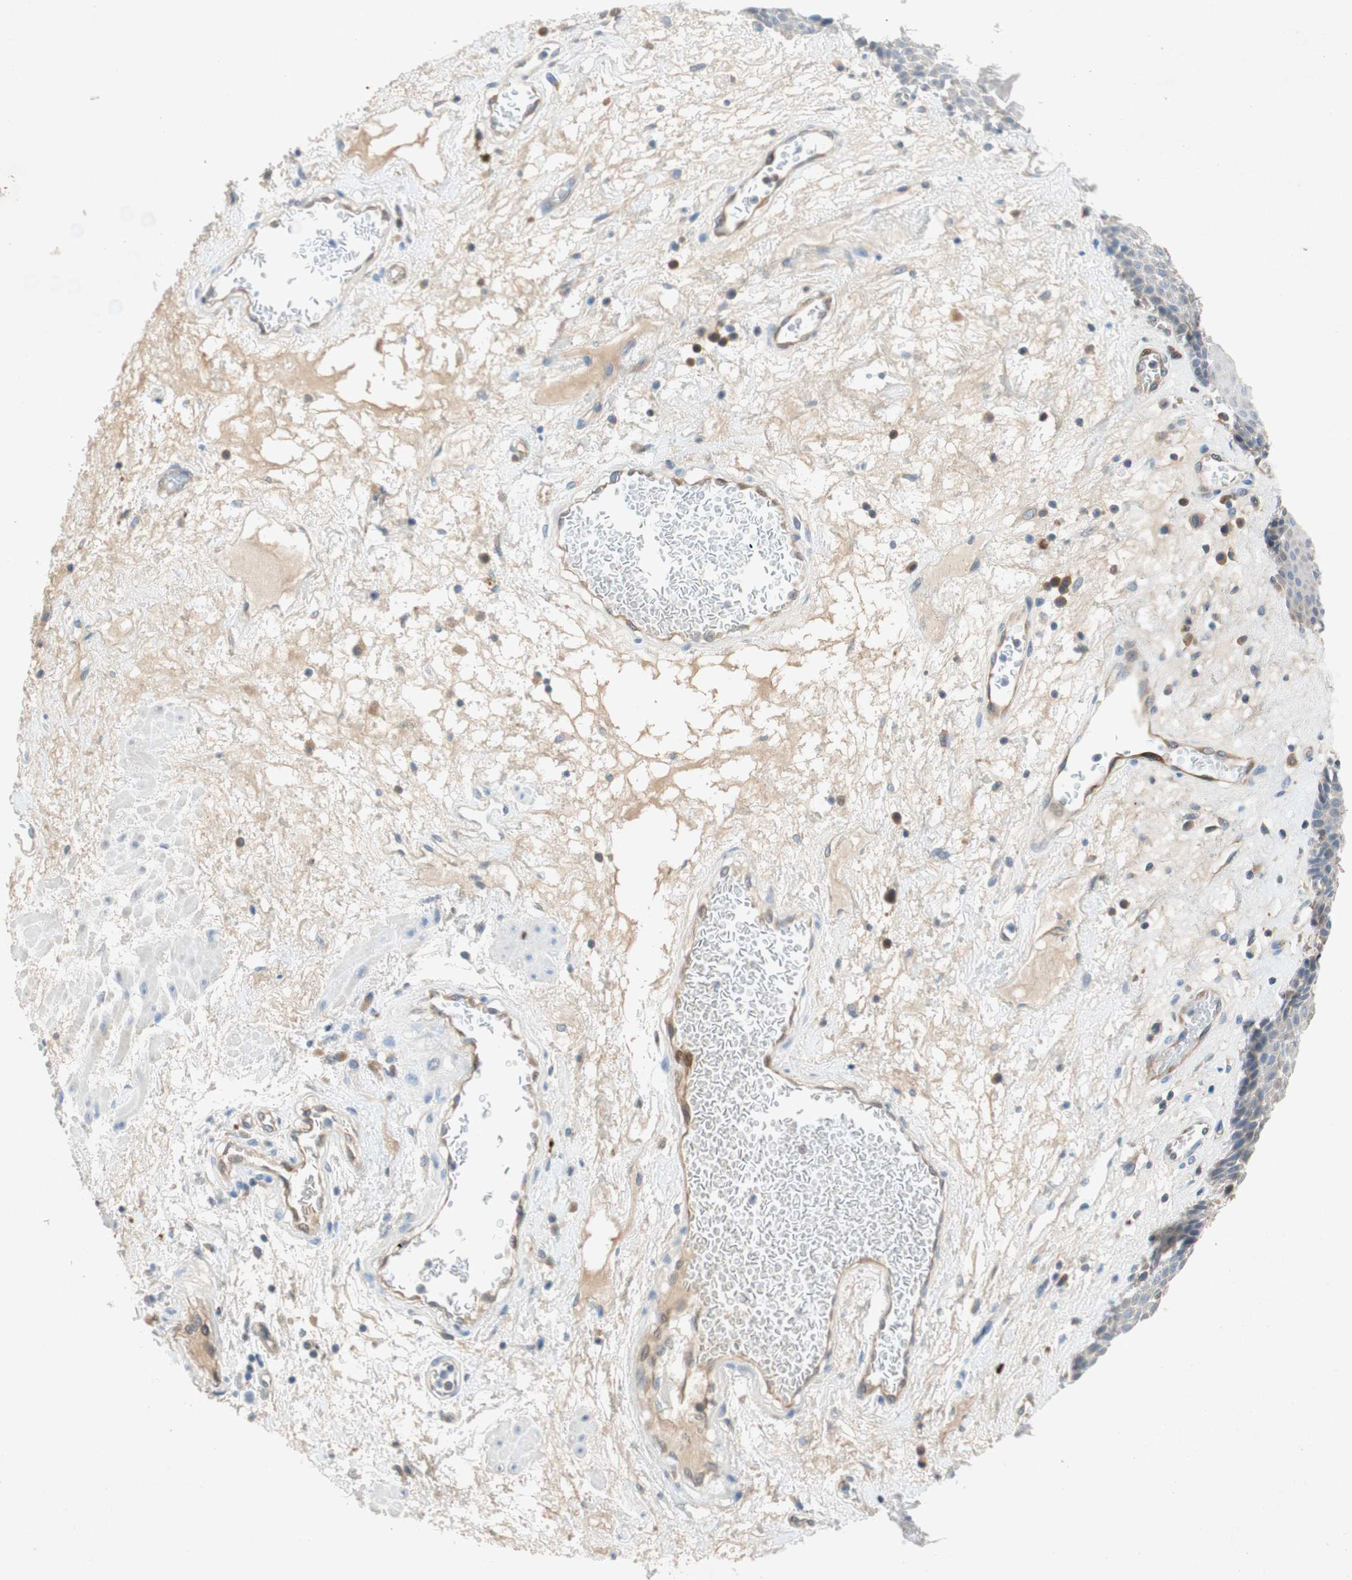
{"staining": {"intensity": "weak", "quantity": "<25%", "location": "cytoplasmic/membranous"}, "tissue": "esophagus", "cell_type": "Squamous epithelial cells", "image_type": "normal", "snomed": [{"axis": "morphology", "description": "Normal tissue, NOS"}, {"axis": "topography", "description": "Esophagus"}], "caption": "Protein analysis of unremarkable esophagus demonstrates no significant staining in squamous epithelial cells.", "gene": "RELB", "patient": {"sex": "male", "age": 48}}